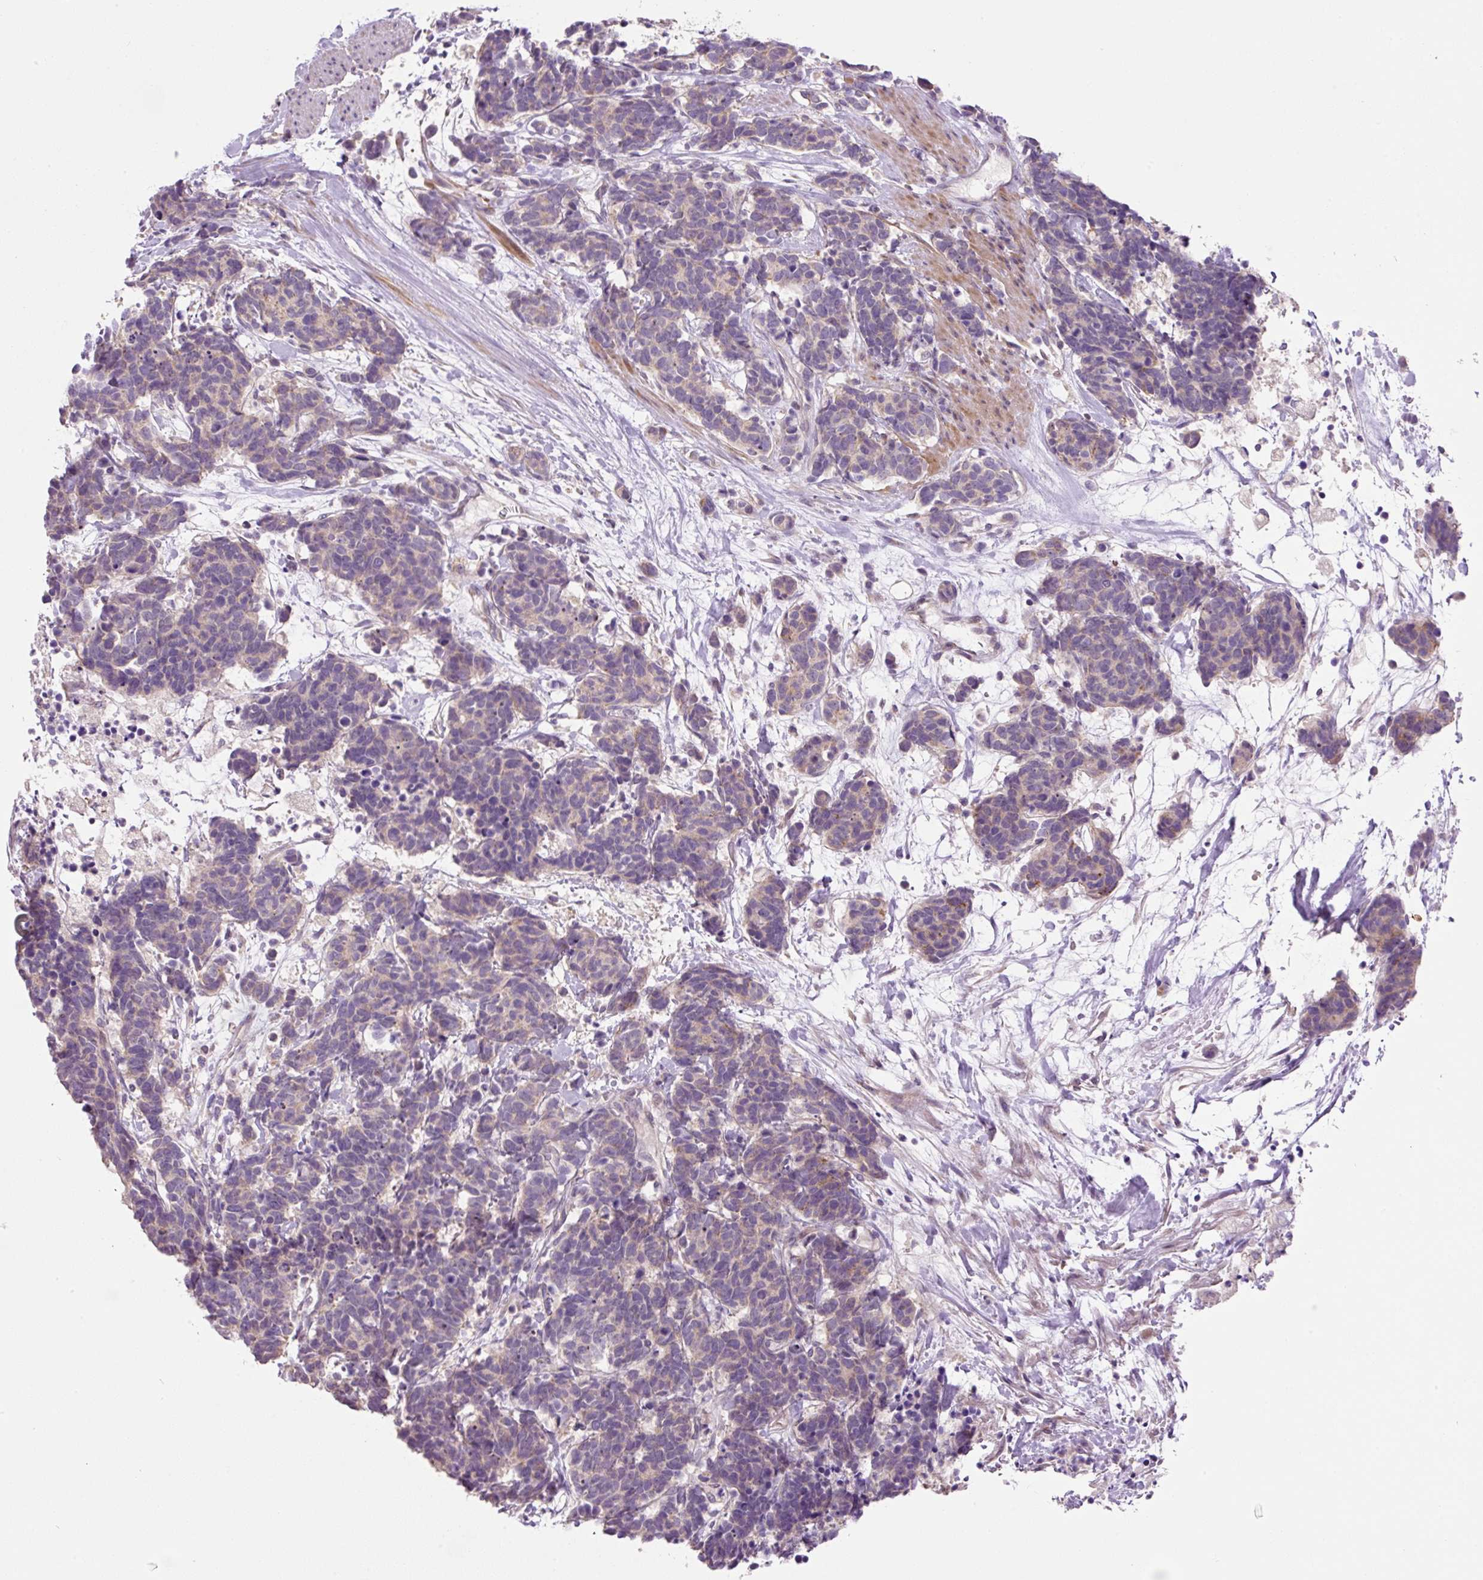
{"staining": {"intensity": "weak", "quantity": "<25%", "location": "cytoplasmic/membranous"}, "tissue": "carcinoid", "cell_type": "Tumor cells", "image_type": "cancer", "snomed": [{"axis": "morphology", "description": "Carcinoma, NOS"}, {"axis": "morphology", "description": "Carcinoid, malignant, NOS"}, {"axis": "topography", "description": "Prostate"}], "caption": "DAB (3,3'-diaminobenzidine) immunohistochemical staining of human carcinoid (malignant) exhibits no significant expression in tumor cells.", "gene": "OGDHL", "patient": {"sex": "male", "age": 57}}